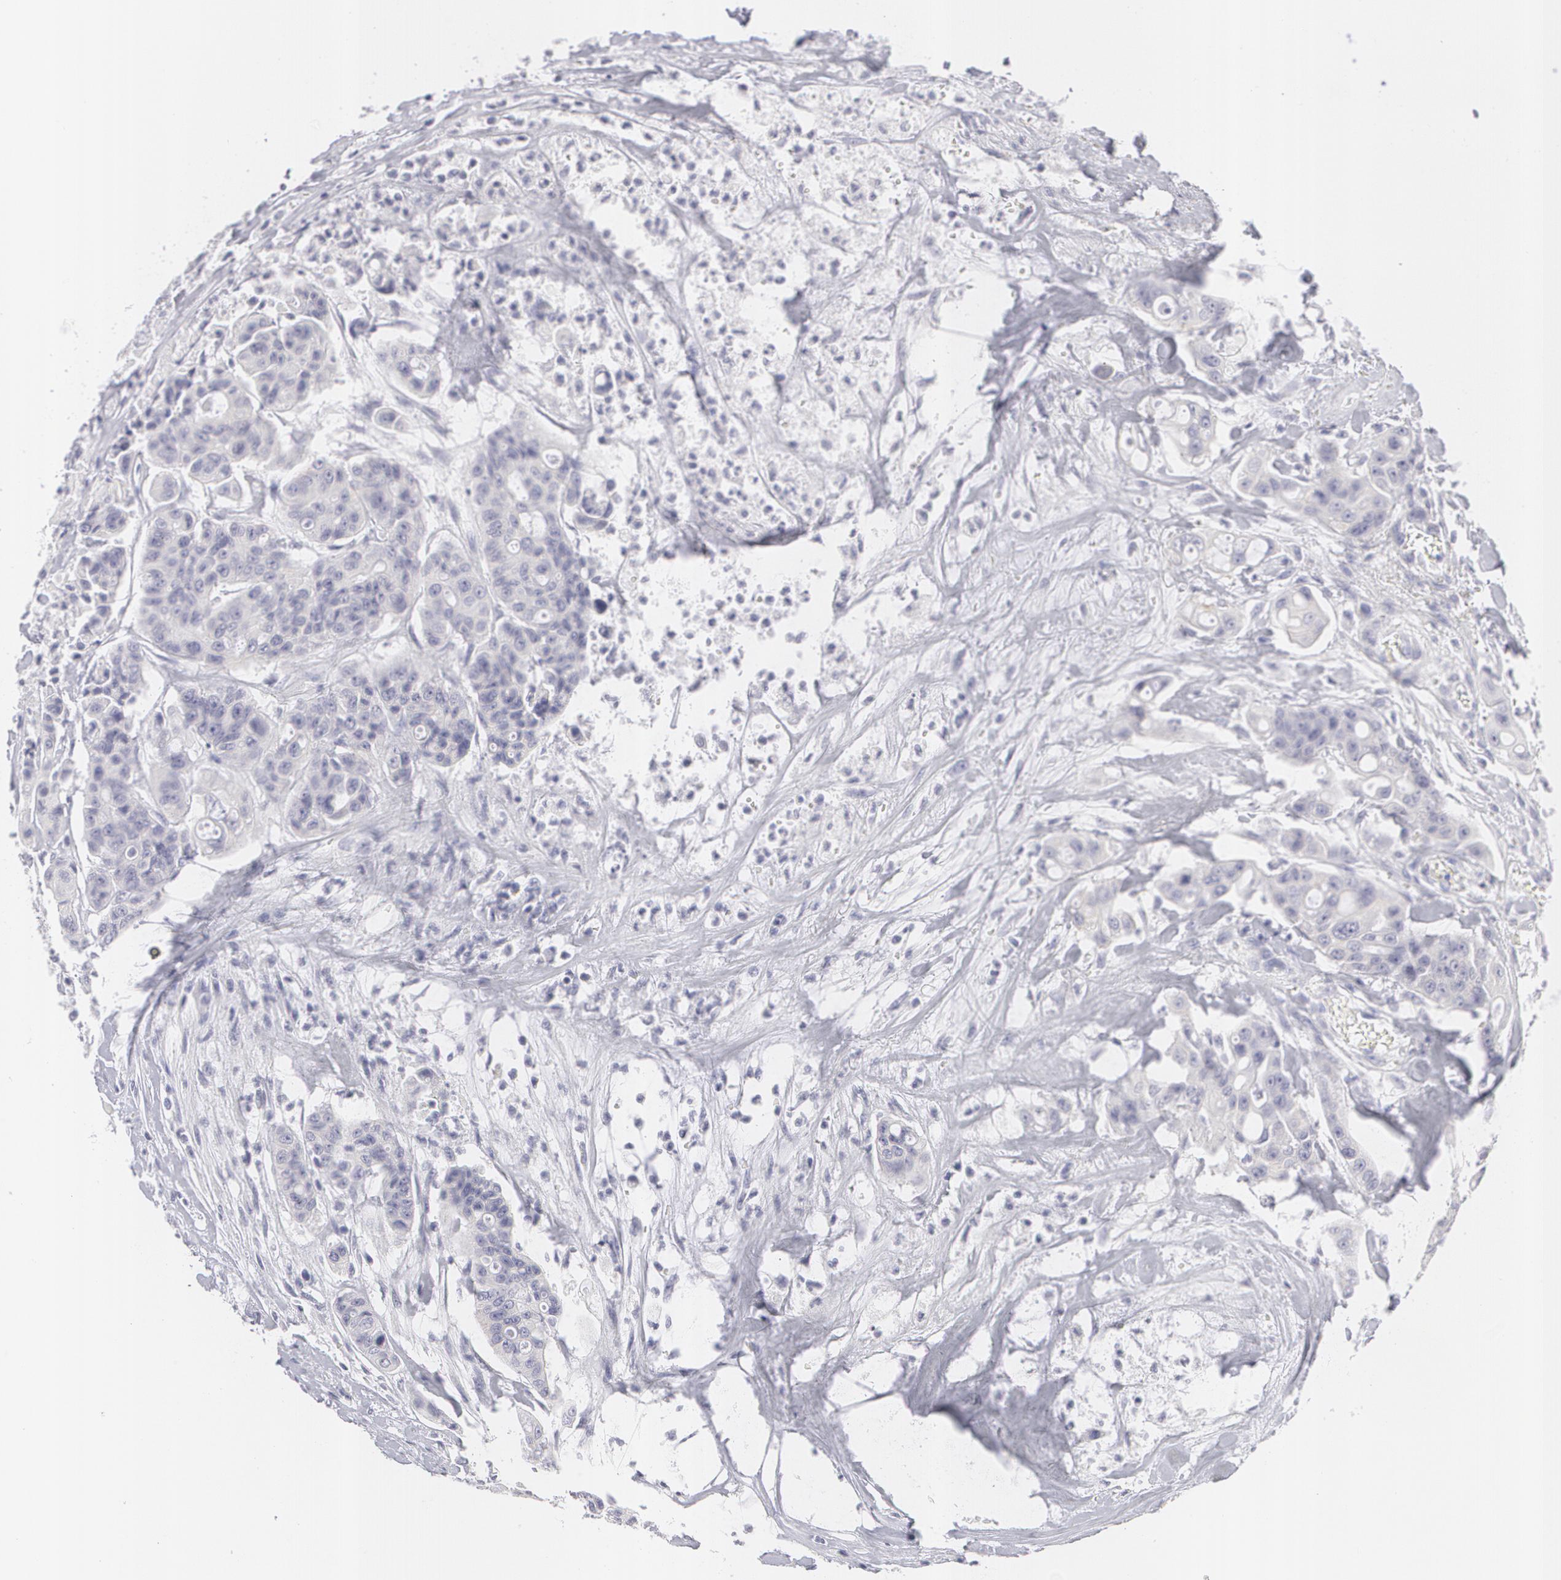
{"staining": {"intensity": "negative", "quantity": "none", "location": "none"}, "tissue": "colorectal cancer", "cell_type": "Tumor cells", "image_type": "cancer", "snomed": [{"axis": "morphology", "description": "Adenocarcinoma, NOS"}, {"axis": "topography", "description": "Colon"}], "caption": "Tumor cells are negative for protein expression in human colorectal cancer (adenocarcinoma). The staining is performed using DAB (3,3'-diaminobenzidine) brown chromogen with nuclei counter-stained in using hematoxylin.", "gene": "MBNL3", "patient": {"sex": "female", "age": 70}}